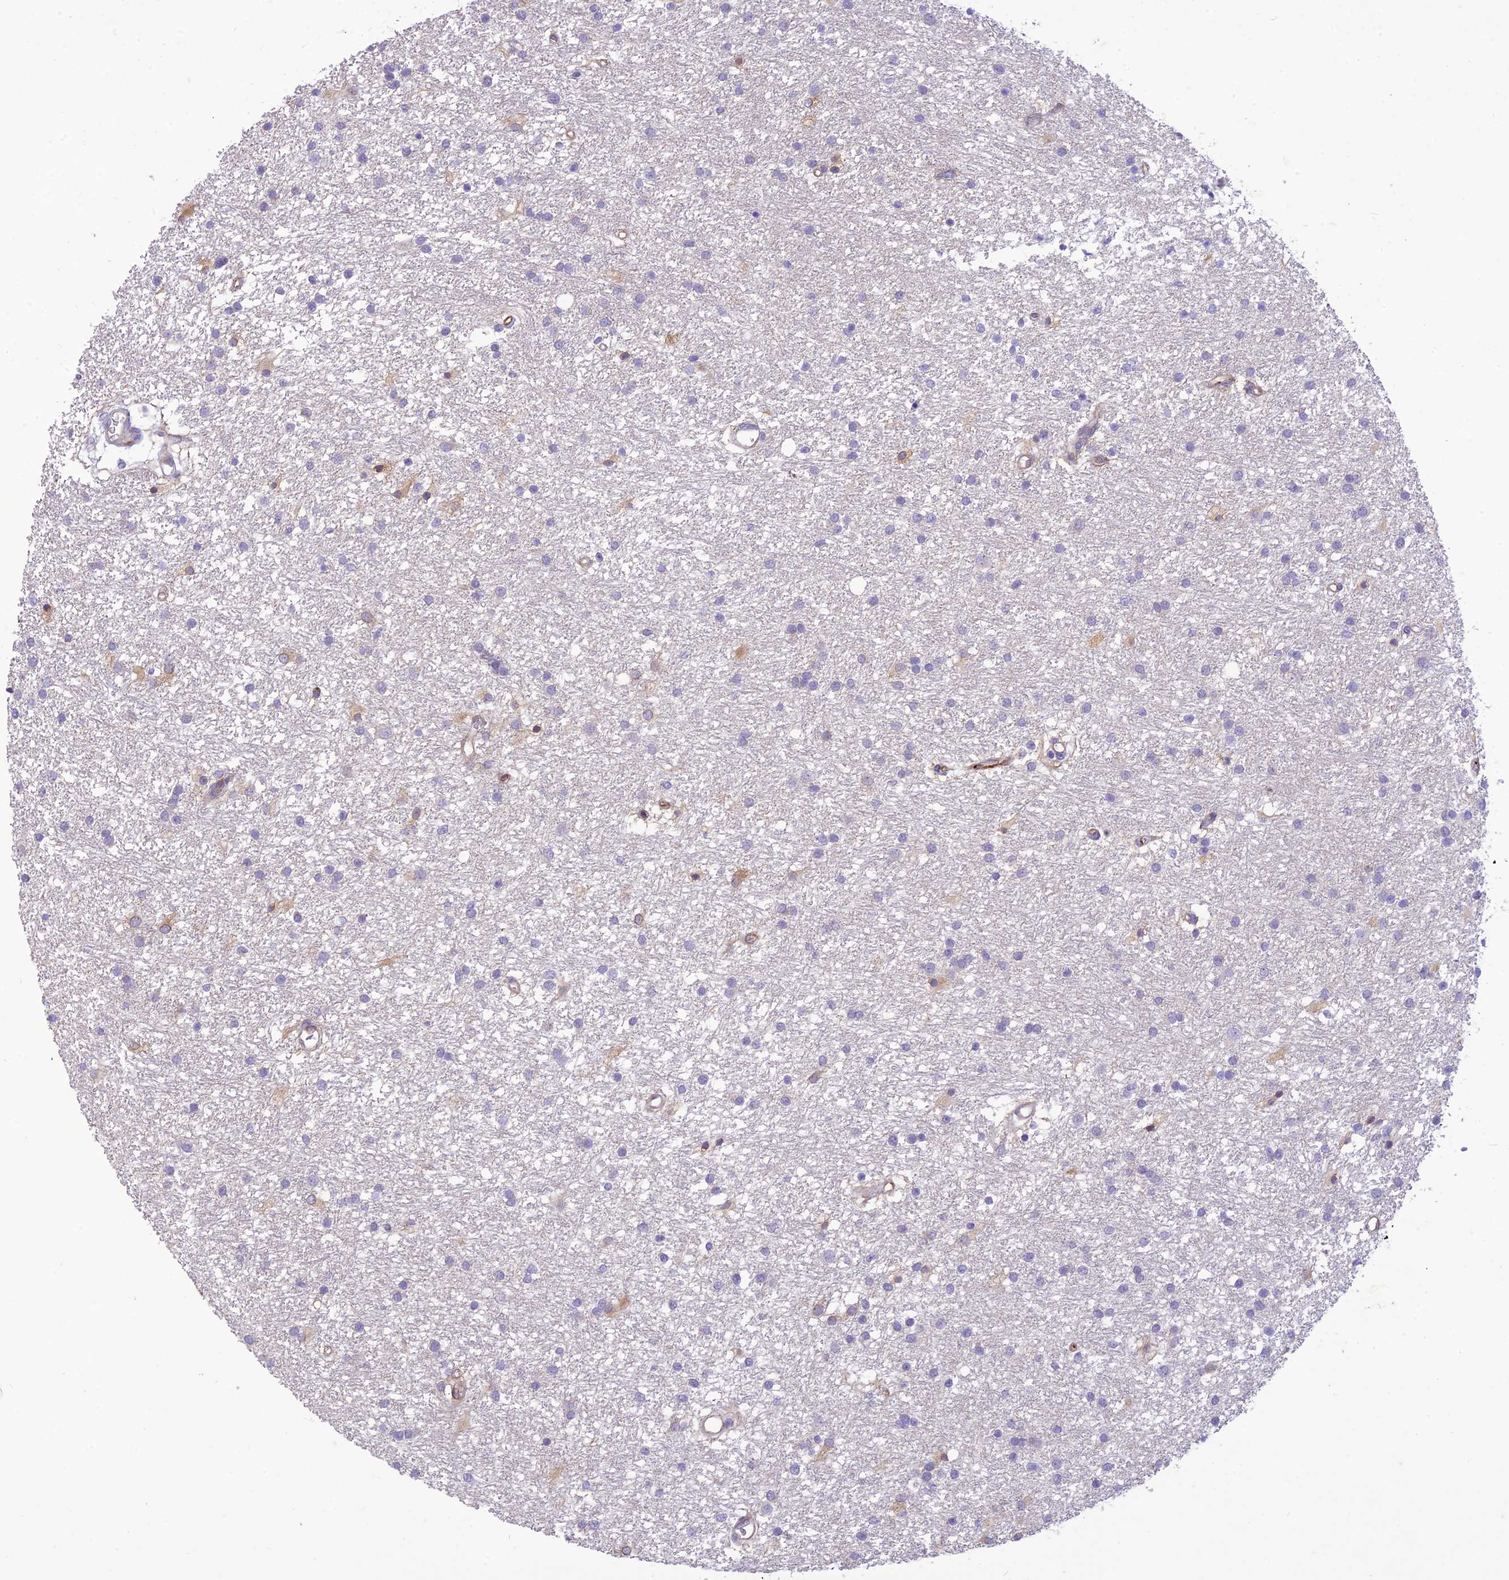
{"staining": {"intensity": "negative", "quantity": "none", "location": "none"}, "tissue": "glioma", "cell_type": "Tumor cells", "image_type": "cancer", "snomed": [{"axis": "morphology", "description": "Glioma, malignant, High grade"}, {"axis": "topography", "description": "Brain"}], "caption": "High magnification brightfield microscopy of glioma stained with DAB (brown) and counterstained with hematoxylin (blue): tumor cells show no significant staining.", "gene": "DHDH", "patient": {"sex": "male", "age": 77}}